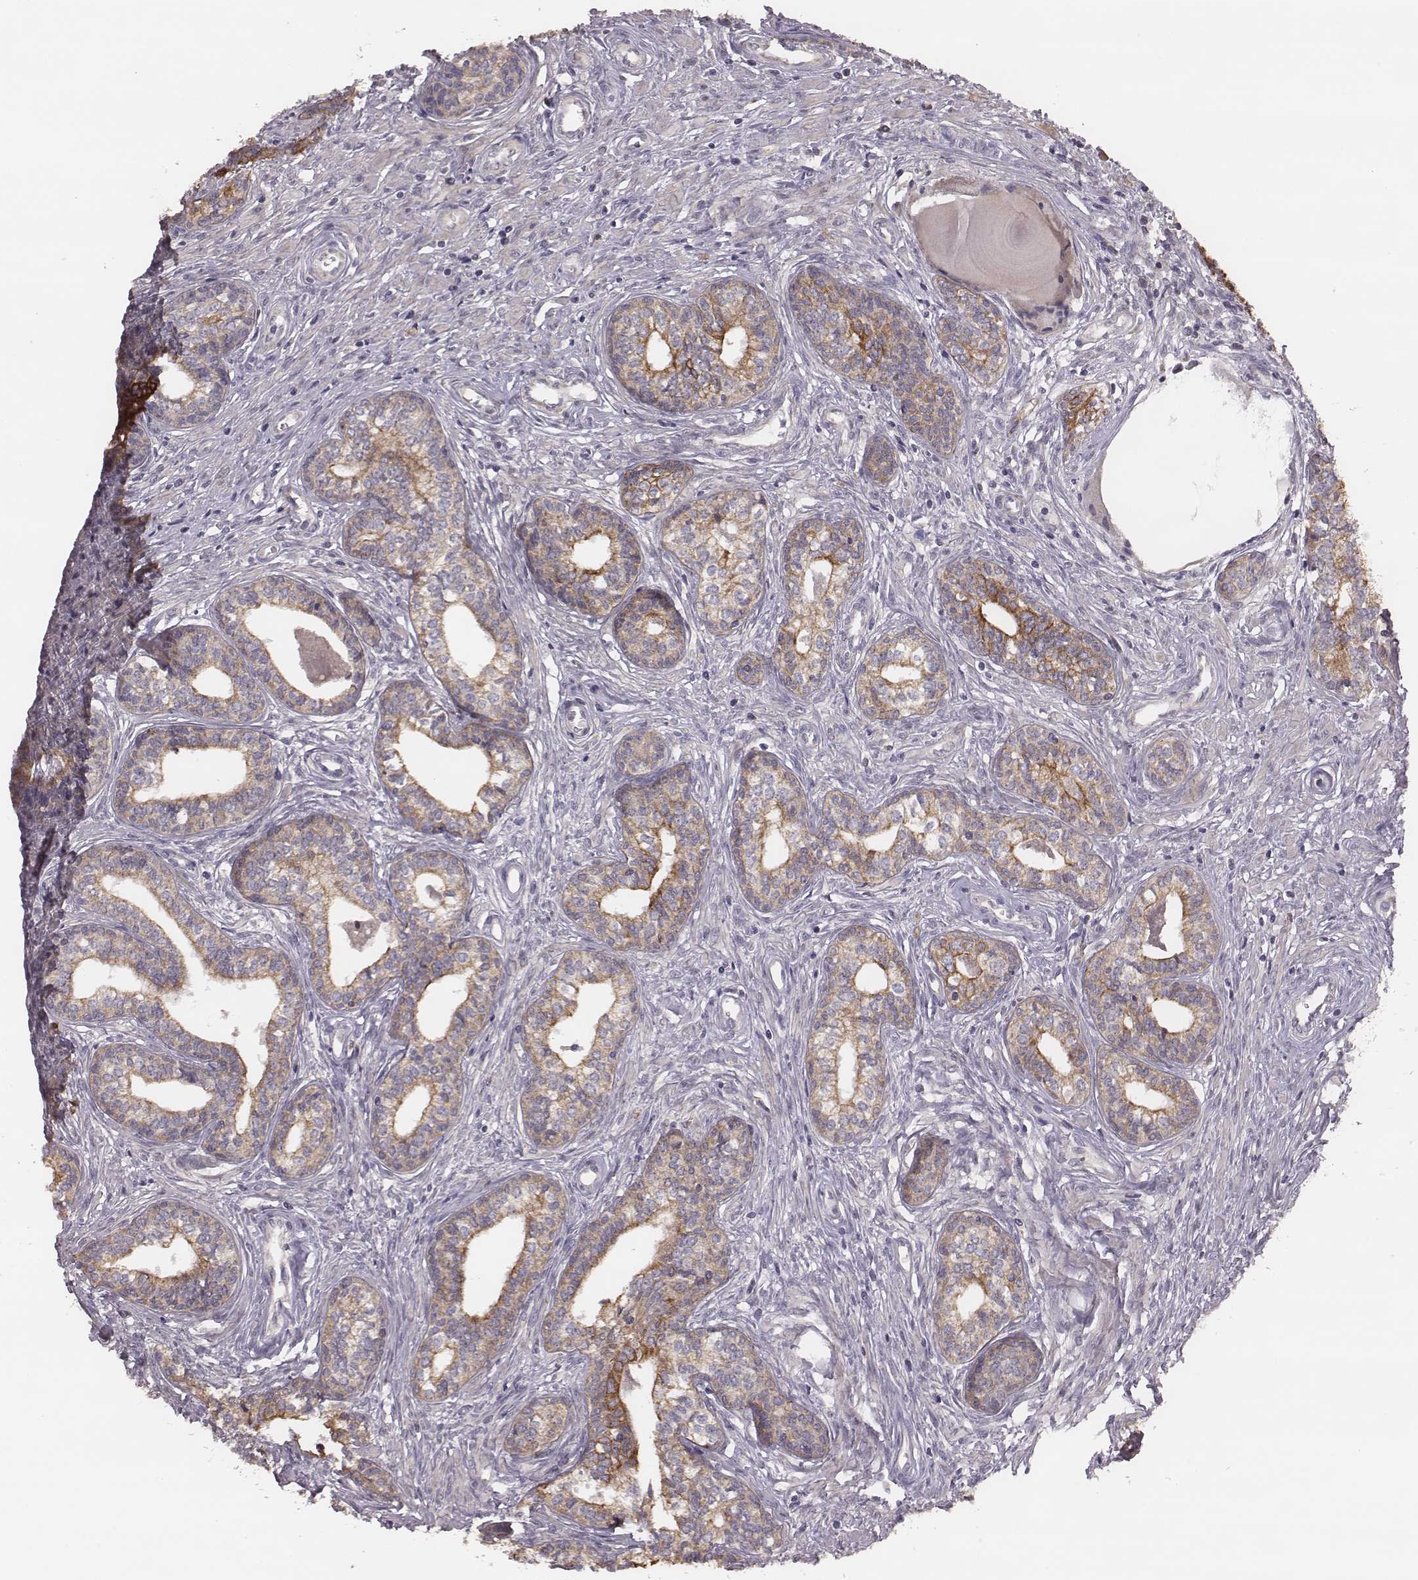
{"staining": {"intensity": "weak", "quantity": ">75%", "location": "cytoplasmic/membranous"}, "tissue": "prostate", "cell_type": "Glandular cells", "image_type": "normal", "snomed": [{"axis": "morphology", "description": "Normal tissue, NOS"}, {"axis": "topography", "description": "Prostate"}], "caption": "This image reveals immunohistochemistry staining of benign human prostate, with low weak cytoplasmic/membranous staining in about >75% of glandular cells.", "gene": "HAVCR1", "patient": {"sex": "male", "age": 60}}